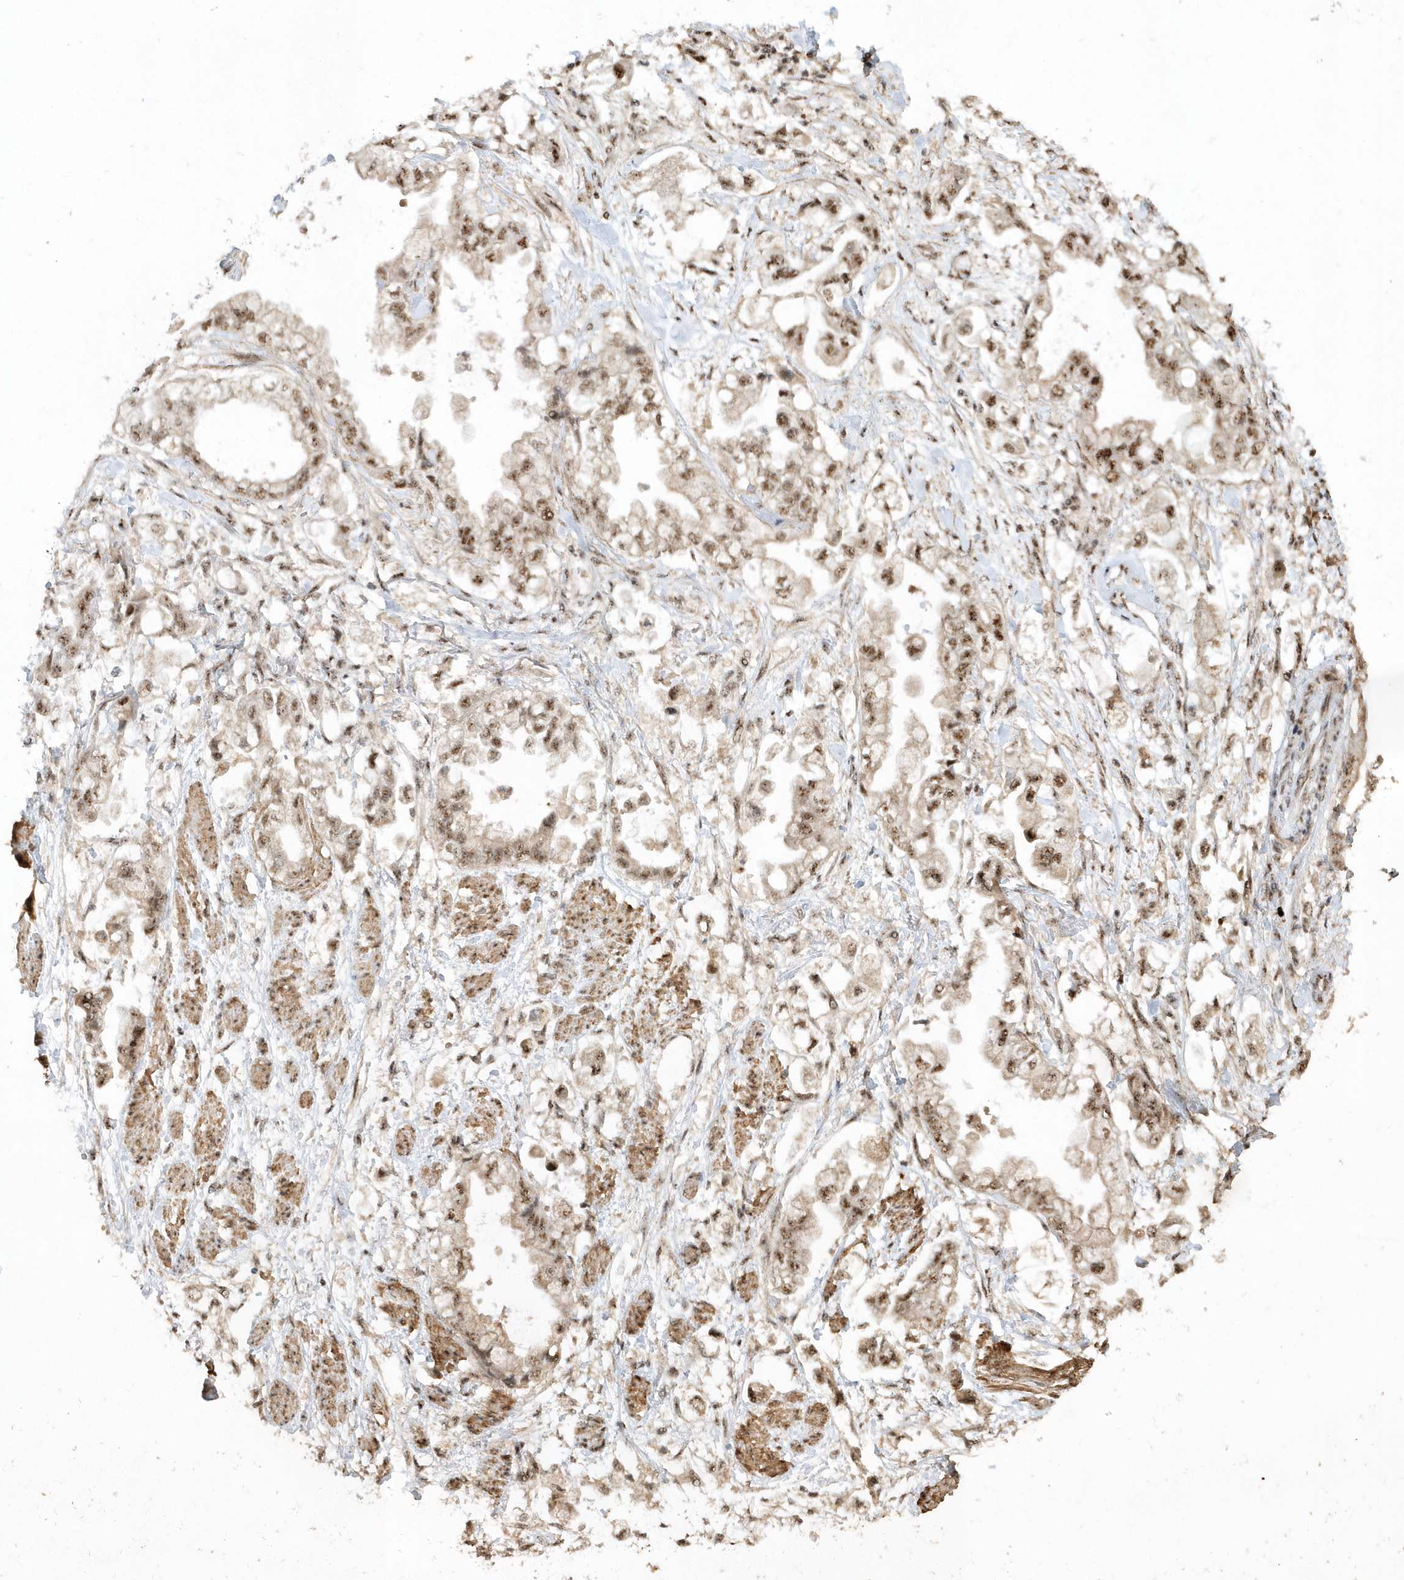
{"staining": {"intensity": "moderate", "quantity": ">75%", "location": "nuclear"}, "tissue": "stomach cancer", "cell_type": "Tumor cells", "image_type": "cancer", "snomed": [{"axis": "morphology", "description": "Adenocarcinoma, NOS"}, {"axis": "topography", "description": "Stomach"}], "caption": "Human stomach cancer (adenocarcinoma) stained with a brown dye reveals moderate nuclear positive expression in about >75% of tumor cells.", "gene": "POLR3B", "patient": {"sex": "male", "age": 62}}